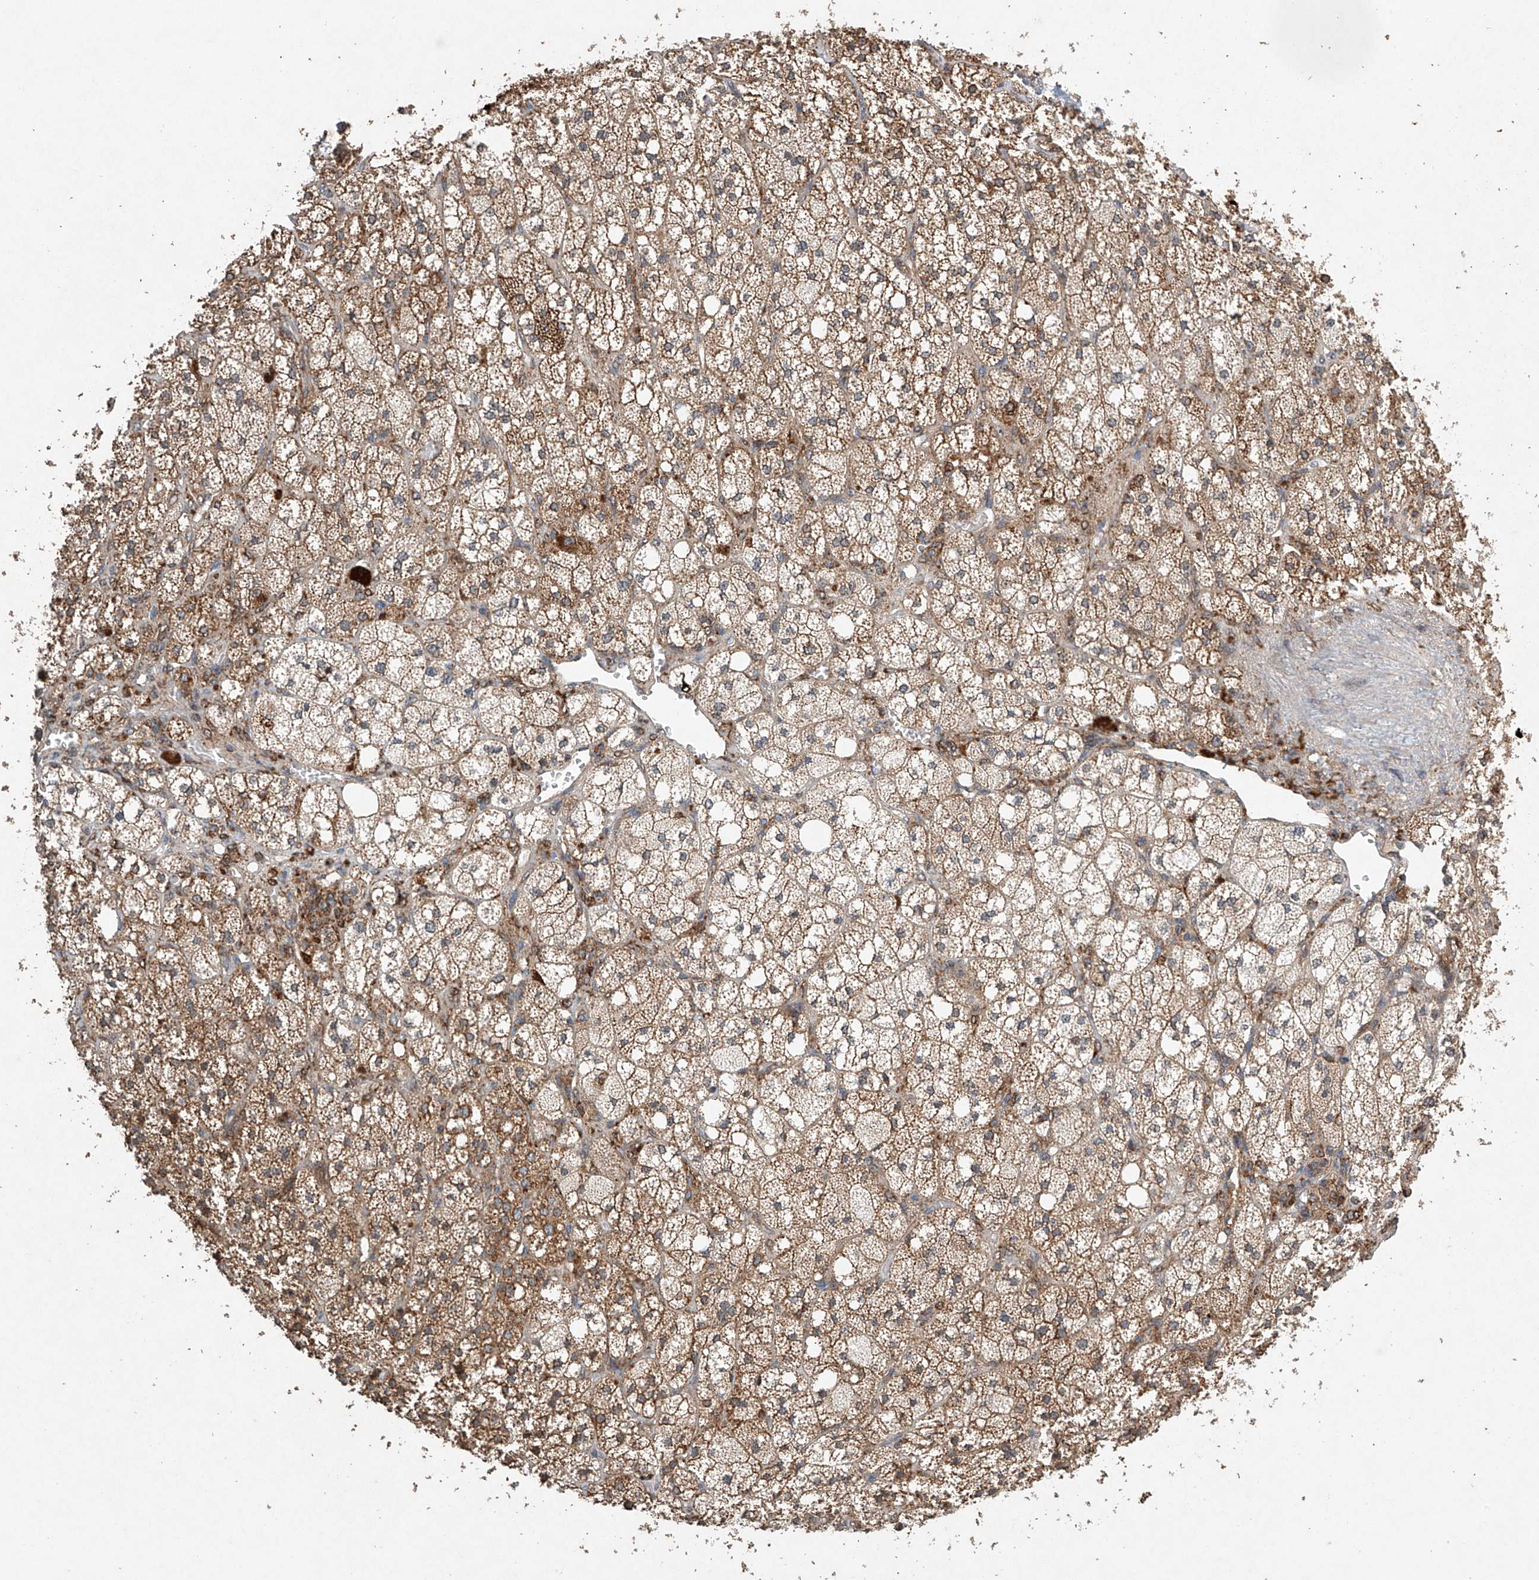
{"staining": {"intensity": "strong", "quantity": "25%-75%", "location": "cytoplasmic/membranous,nuclear"}, "tissue": "adrenal gland", "cell_type": "Glandular cells", "image_type": "normal", "snomed": [{"axis": "morphology", "description": "Normal tissue, NOS"}, {"axis": "topography", "description": "Adrenal gland"}], "caption": "A brown stain highlights strong cytoplasmic/membranous,nuclear positivity of a protein in glandular cells of unremarkable human adrenal gland.", "gene": "DCAF11", "patient": {"sex": "male", "age": 61}}